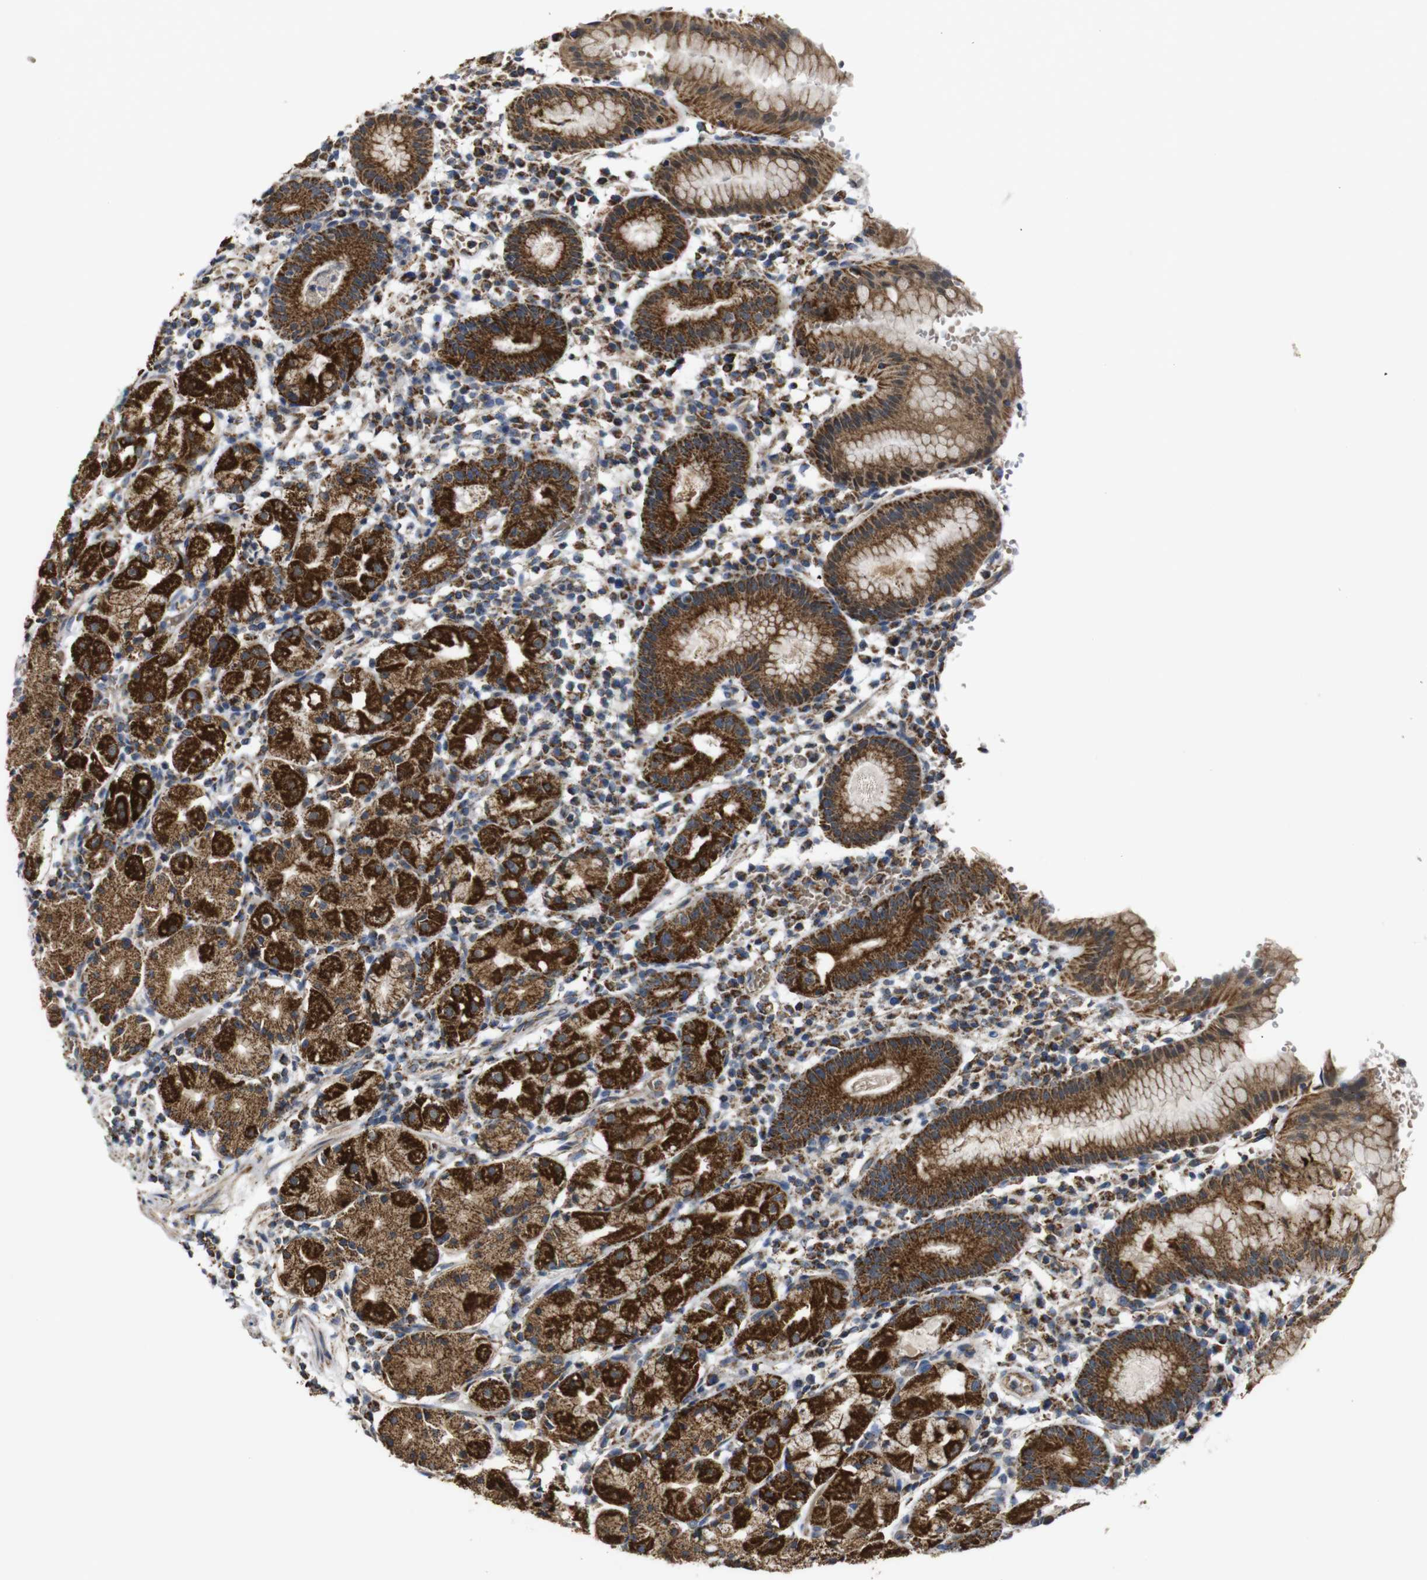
{"staining": {"intensity": "strong", "quantity": ">75%", "location": "cytoplasmic/membranous"}, "tissue": "stomach", "cell_type": "Glandular cells", "image_type": "normal", "snomed": [{"axis": "morphology", "description": "Normal tissue, NOS"}, {"axis": "topography", "description": "Stomach"}, {"axis": "topography", "description": "Stomach, lower"}], "caption": "Glandular cells exhibit strong cytoplasmic/membranous staining in approximately >75% of cells in benign stomach. (IHC, brightfield microscopy, high magnification).", "gene": "NR3C2", "patient": {"sex": "female", "age": 75}}